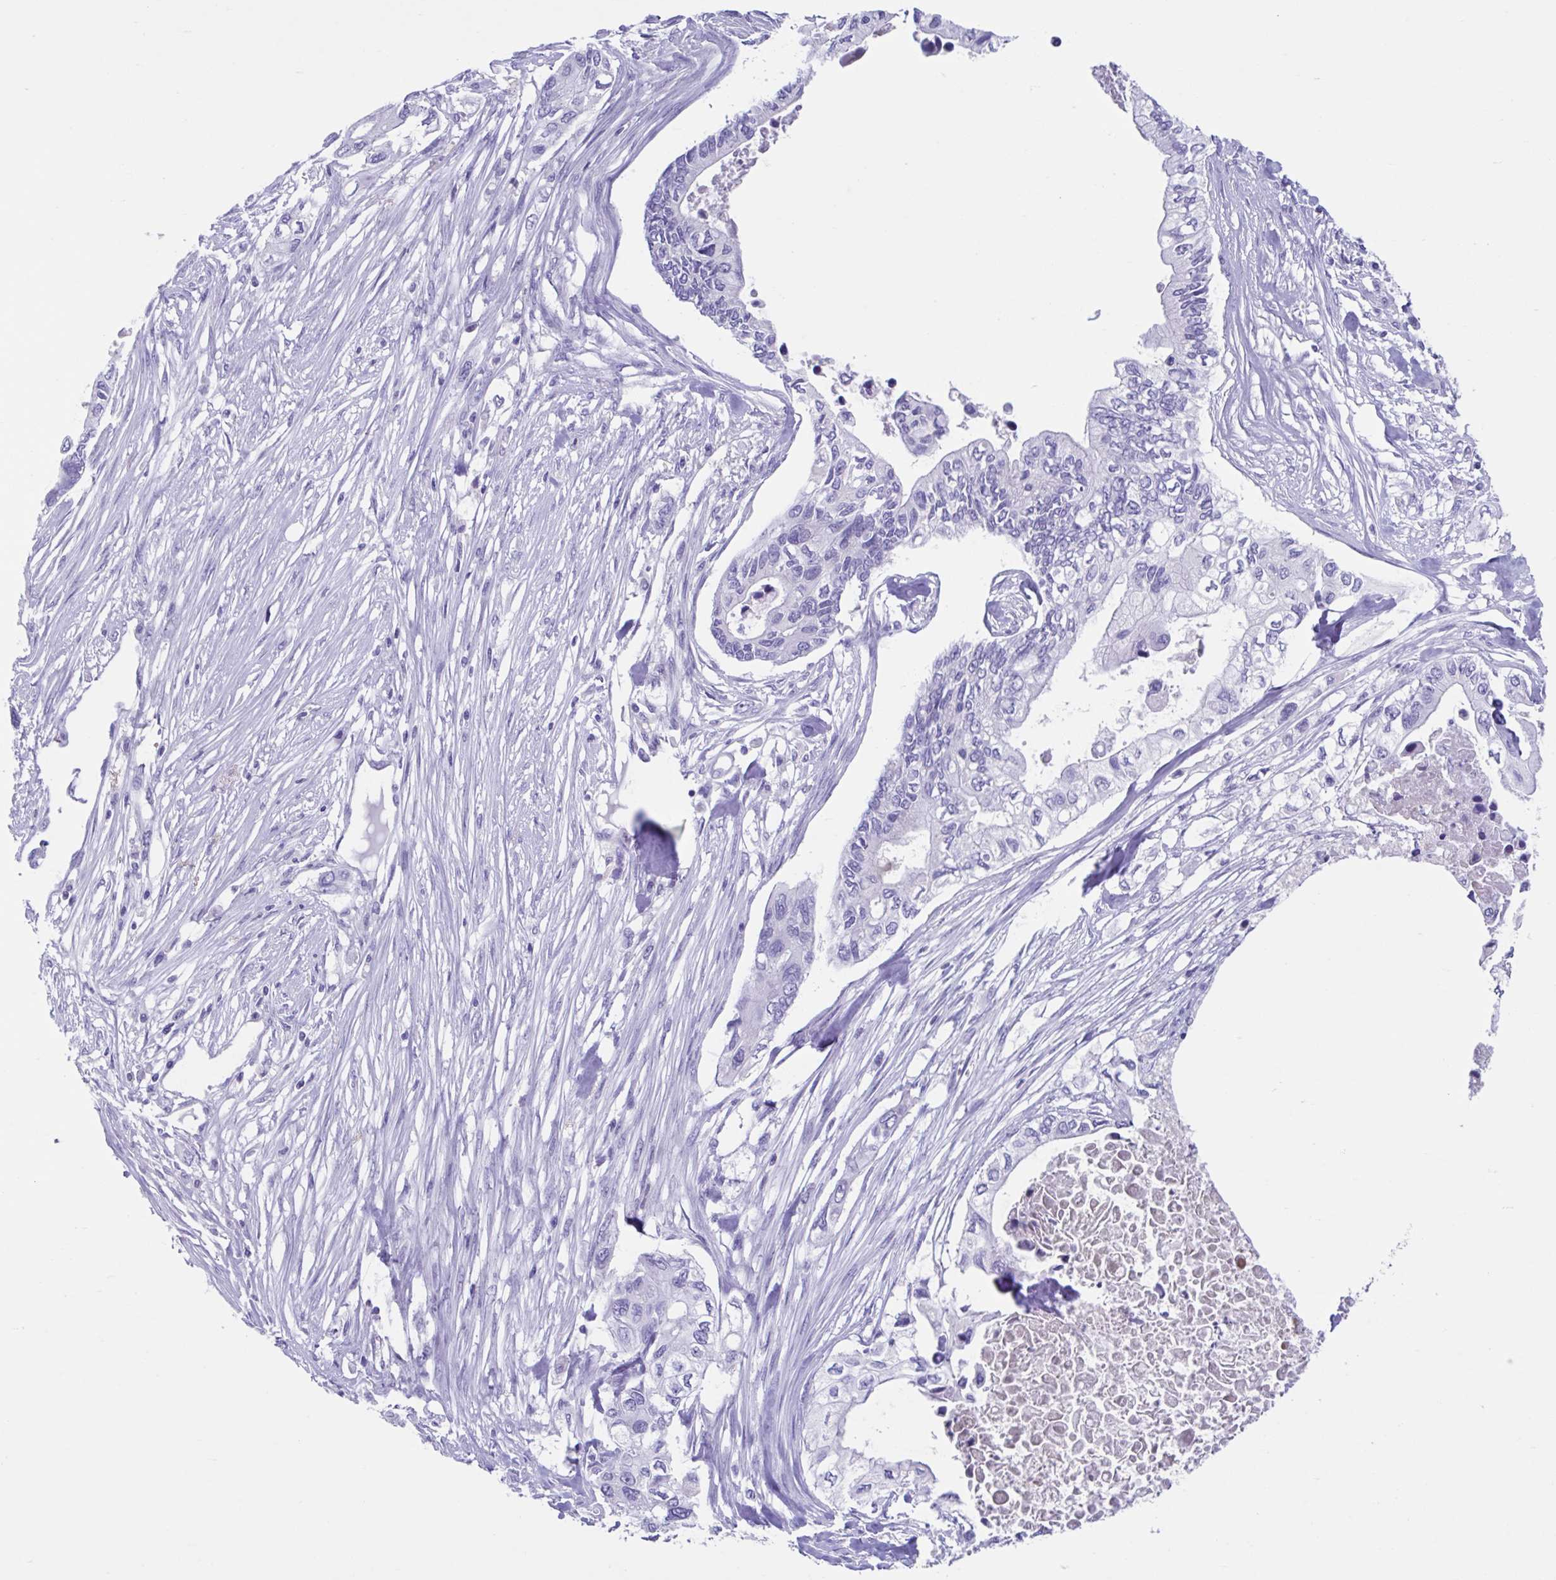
{"staining": {"intensity": "negative", "quantity": "none", "location": "none"}, "tissue": "pancreatic cancer", "cell_type": "Tumor cells", "image_type": "cancer", "snomed": [{"axis": "morphology", "description": "Adenocarcinoma, NOS"}, {"axis": "topography", "description": "Pancreas"}], "caption": "The image exhibits no staining of tumor cells in adenocarcinoma (pancreatic).", "gene": "USP35", "patient": {"sex": "female", "age": 63}}